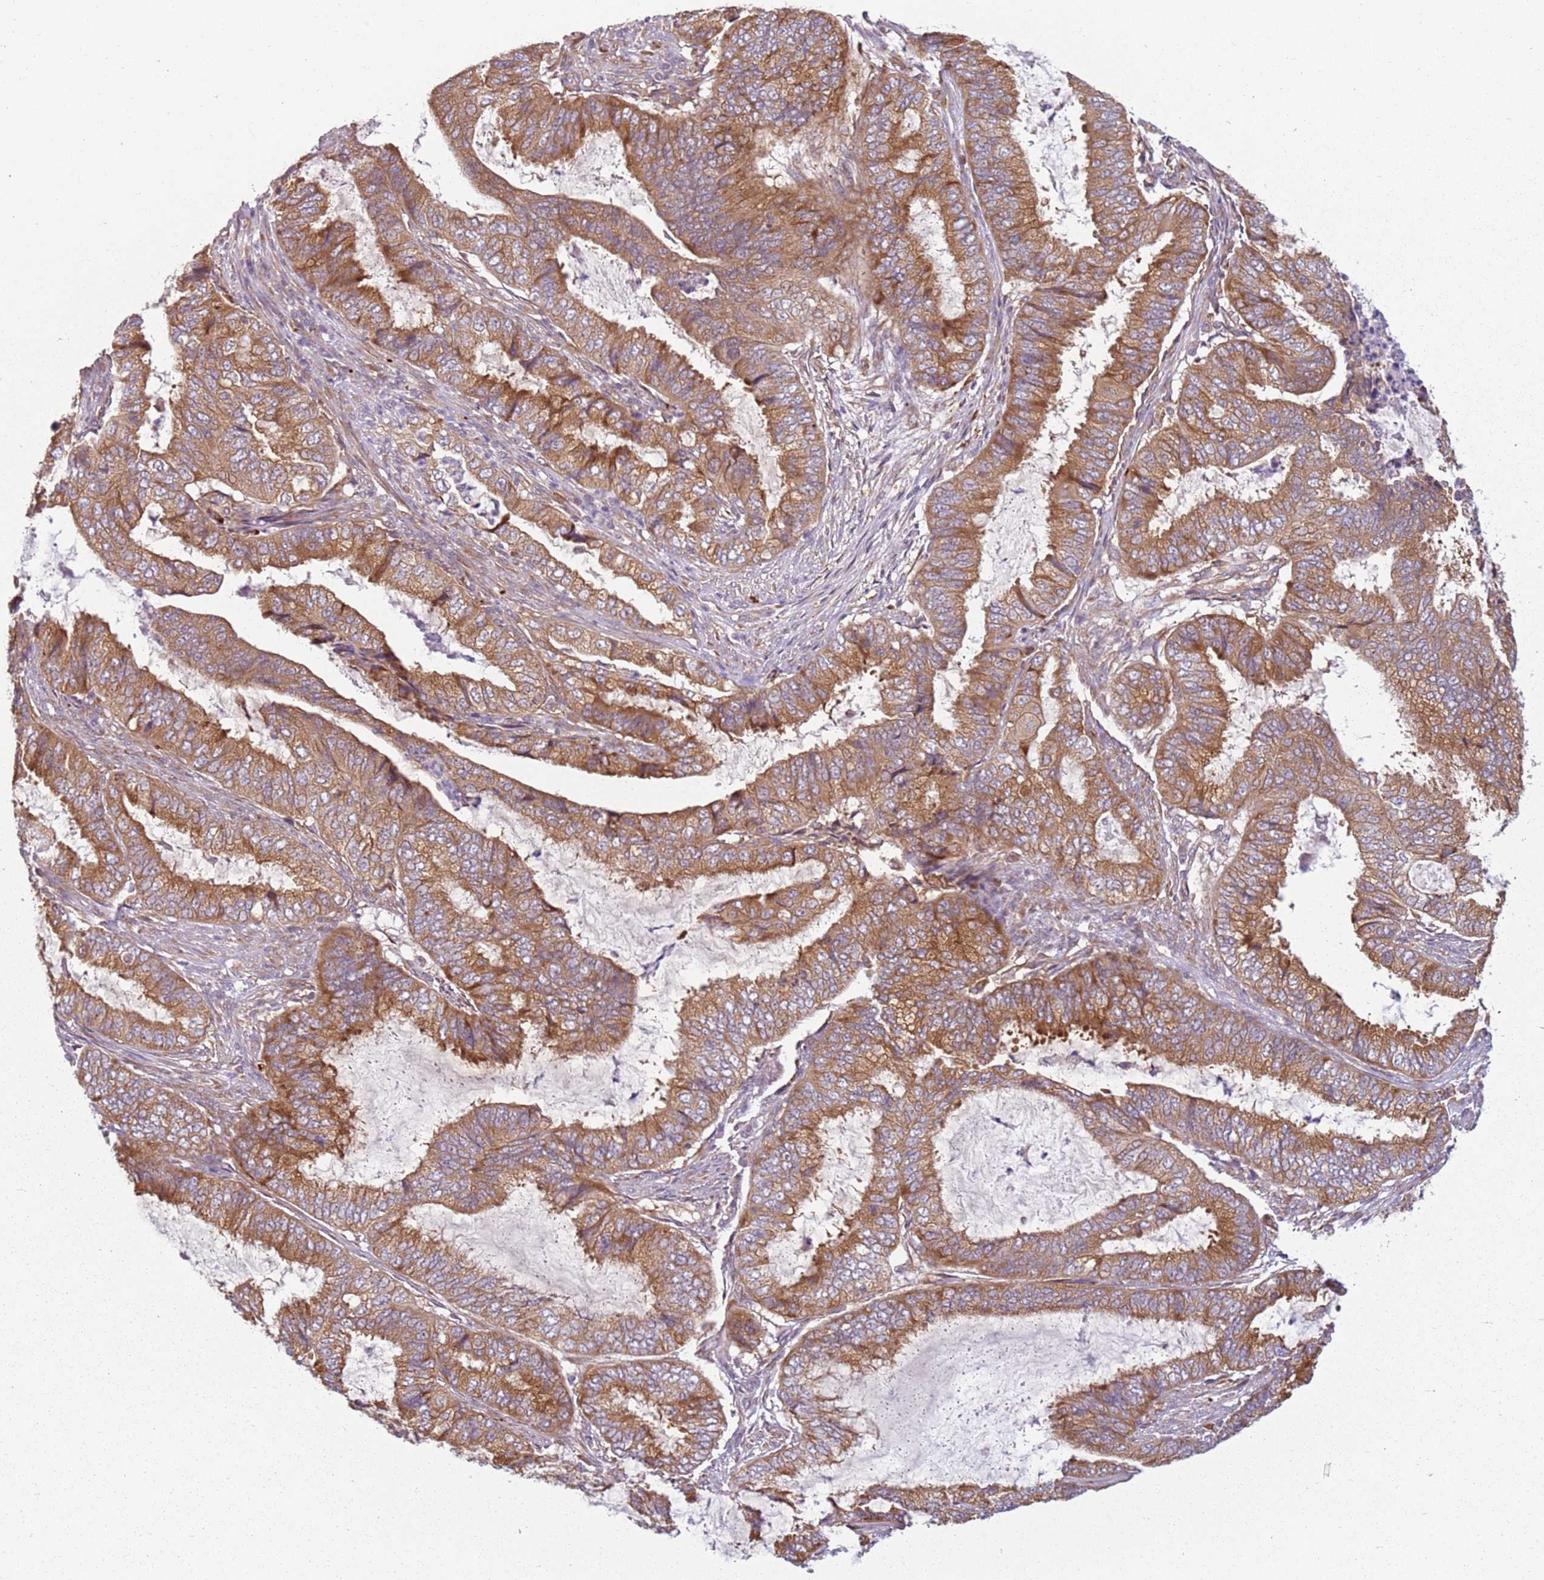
{"staining": {"intensity": "moderate", "quantity": ">75%", "location": "cytoplasmic/membranous"}, "tissue": "endometrial cancer", "cell_type": "Tumor cells", "image_type": "cancer", "snomed": [{"axis": "morphology", "description": "Adenocarcinoma, NOS"}, {"axis": "topography", "description": "Endometrium"}], "caption": "A medium amount of moderate cytoplasmic/membranous positivity is present in about >75% of tumor cells in endometrial cancer tissue. Using DAB (3,3'-diaminobenzidine) (brown) and hematoxylin (blue) stains, captured at high magnification using brightfield microscopy.", "gene": "RPS28", "patient": {"sex": "female", "age": 51}}